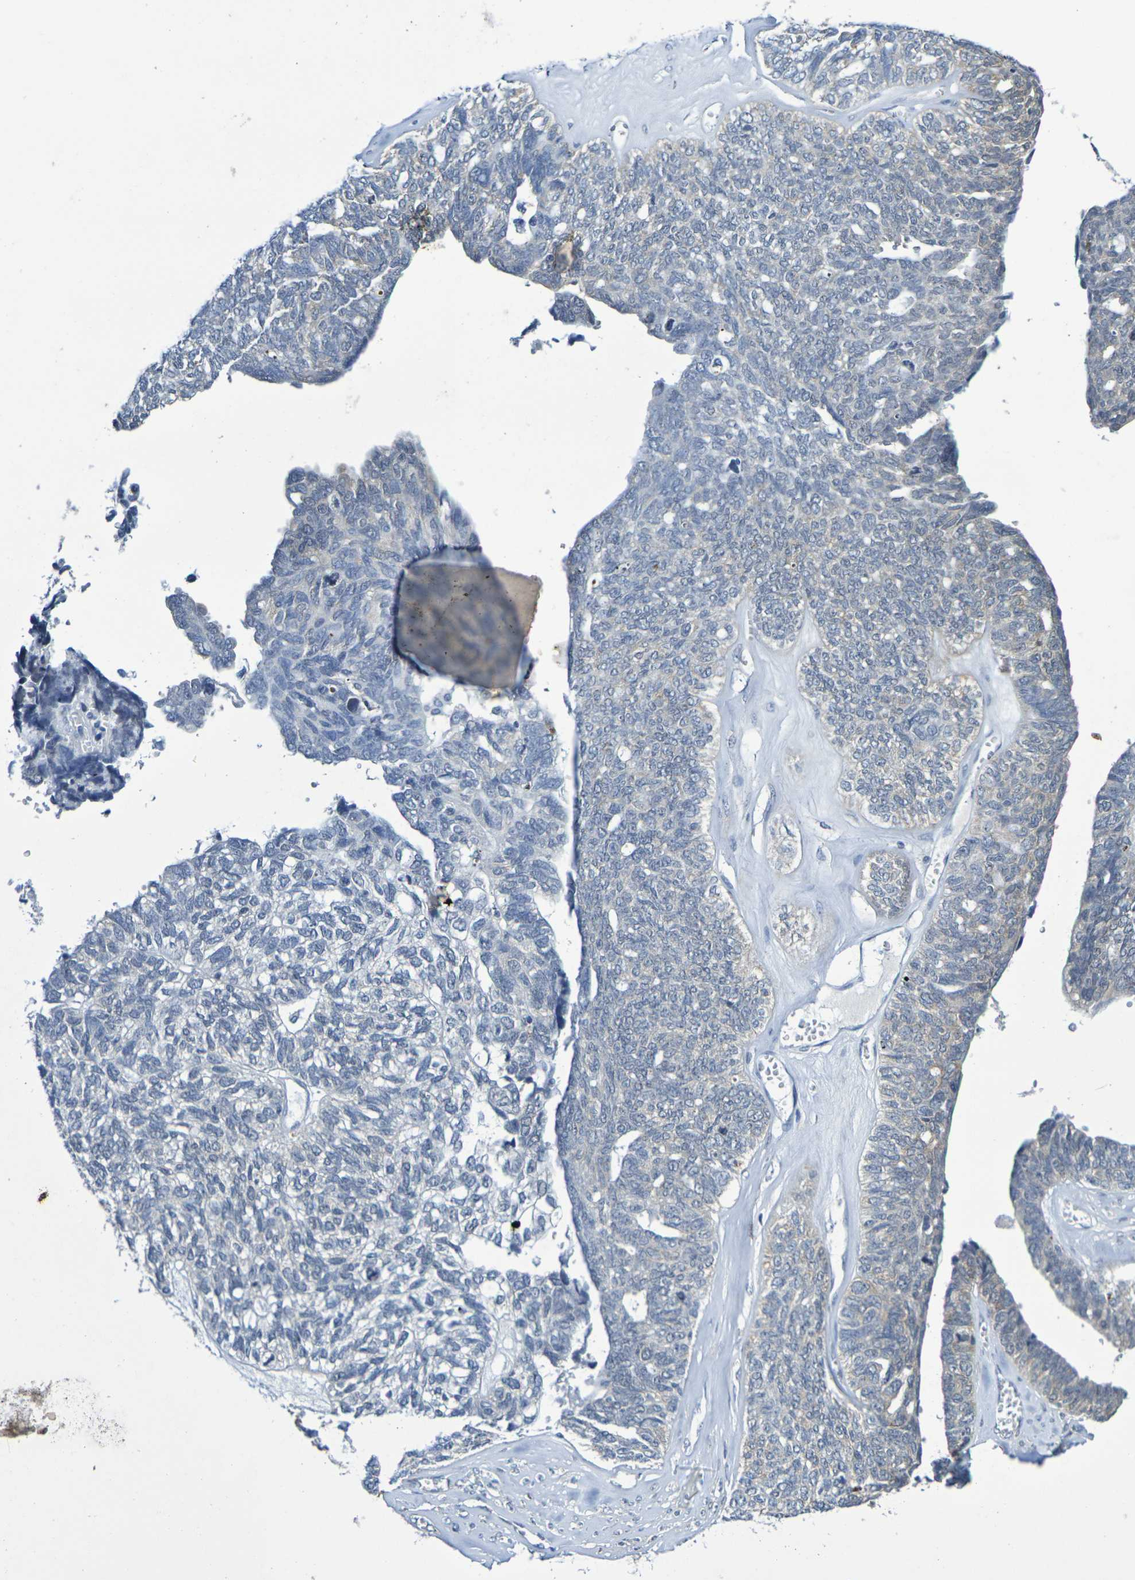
{"staining": {"intensity": "weak", "quantity": ">75%", "location": "cytoplasmic/membranous"}, "tissue": "ovarian cancer", "cell_type": "Tumor cells", "image_type": "cancer", "snomed": [{"axis": "morphology", "description": "Cystadenocarcinoma, serous, NOS"}, {"axis": "topography", "description": "Ovary"}], "caption": "High-power microscopy captured an immunohistochemistry (IHC) photomicrograph of ovarian cancer, revealing weak cytoplasmic/membranous expression in about >75% of tumor cells. (Stains: DAB (3,3'-diaminobenzidine) in brown, nuclei in blue, Microscopy: brightfield microscopy at high magnification).", "gene": "CHRNB1", "patient": {"sex": "female", "age": 79}}